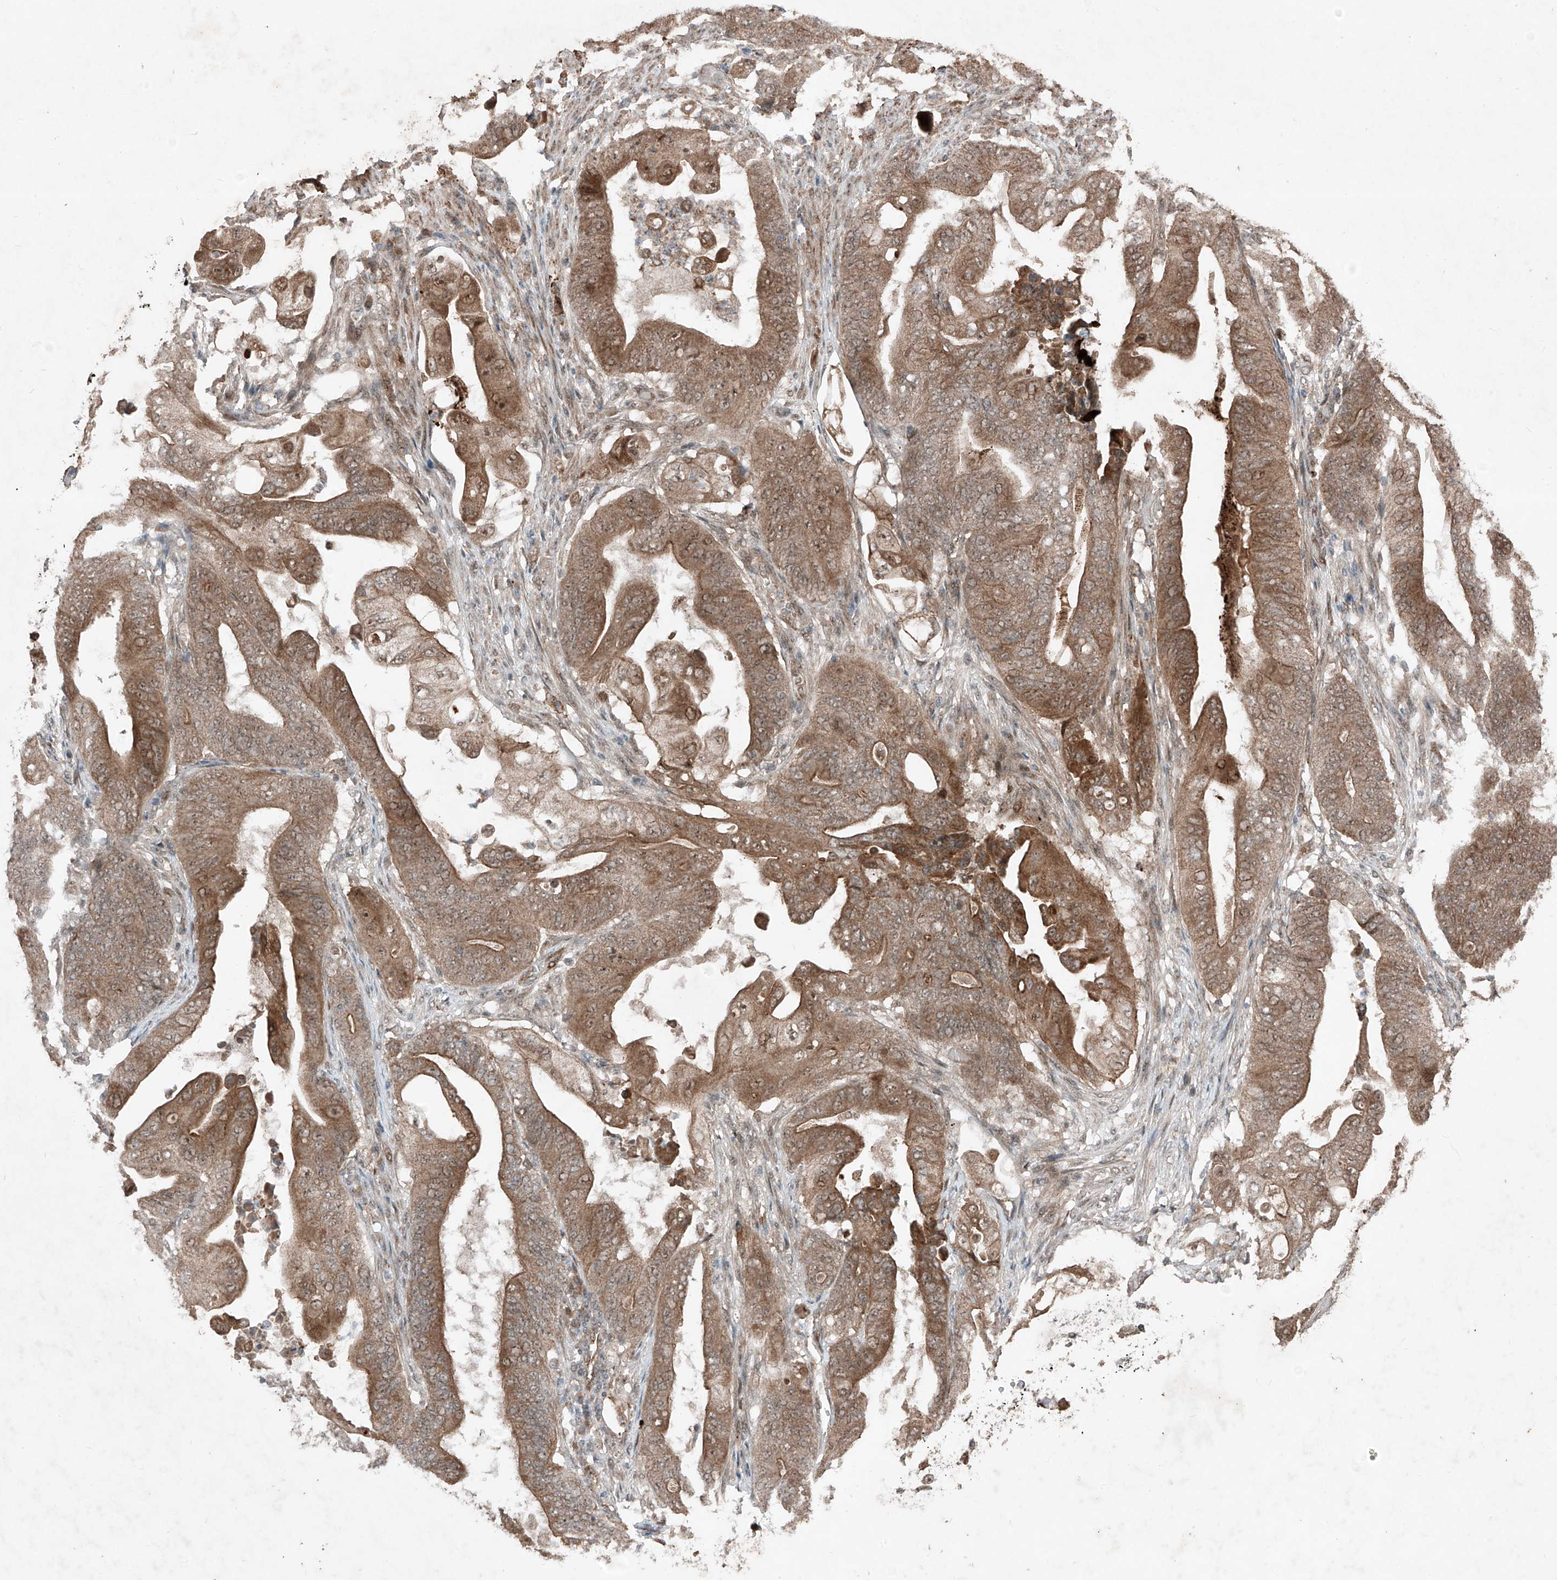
{"staining": {"intensity": "moderate", "quantity": ">75%", "location": "cytoplasmic/membranous"}, "tissue": "stomach cancer", "cell_type": "Tumor cells", "image_type": "cancer", "snomed": [{"axis": "morphology", "description": "Adenocarcinoma, NOS"}, {"axis": "topography", "description": "Stomach"}], "caption": "Immunohistochemistry (IHC) (DAB) staining of human stomach cancer shows moderate cytoplasmic/membranous protein expression in about >75% of tumor cells. (DAB (3,3'-diaminobenzidine) = brown stain, brightfield microscopy at high magnification).", "gene": "ZNF620", "patient": {"sex": "female", "age": 73}}